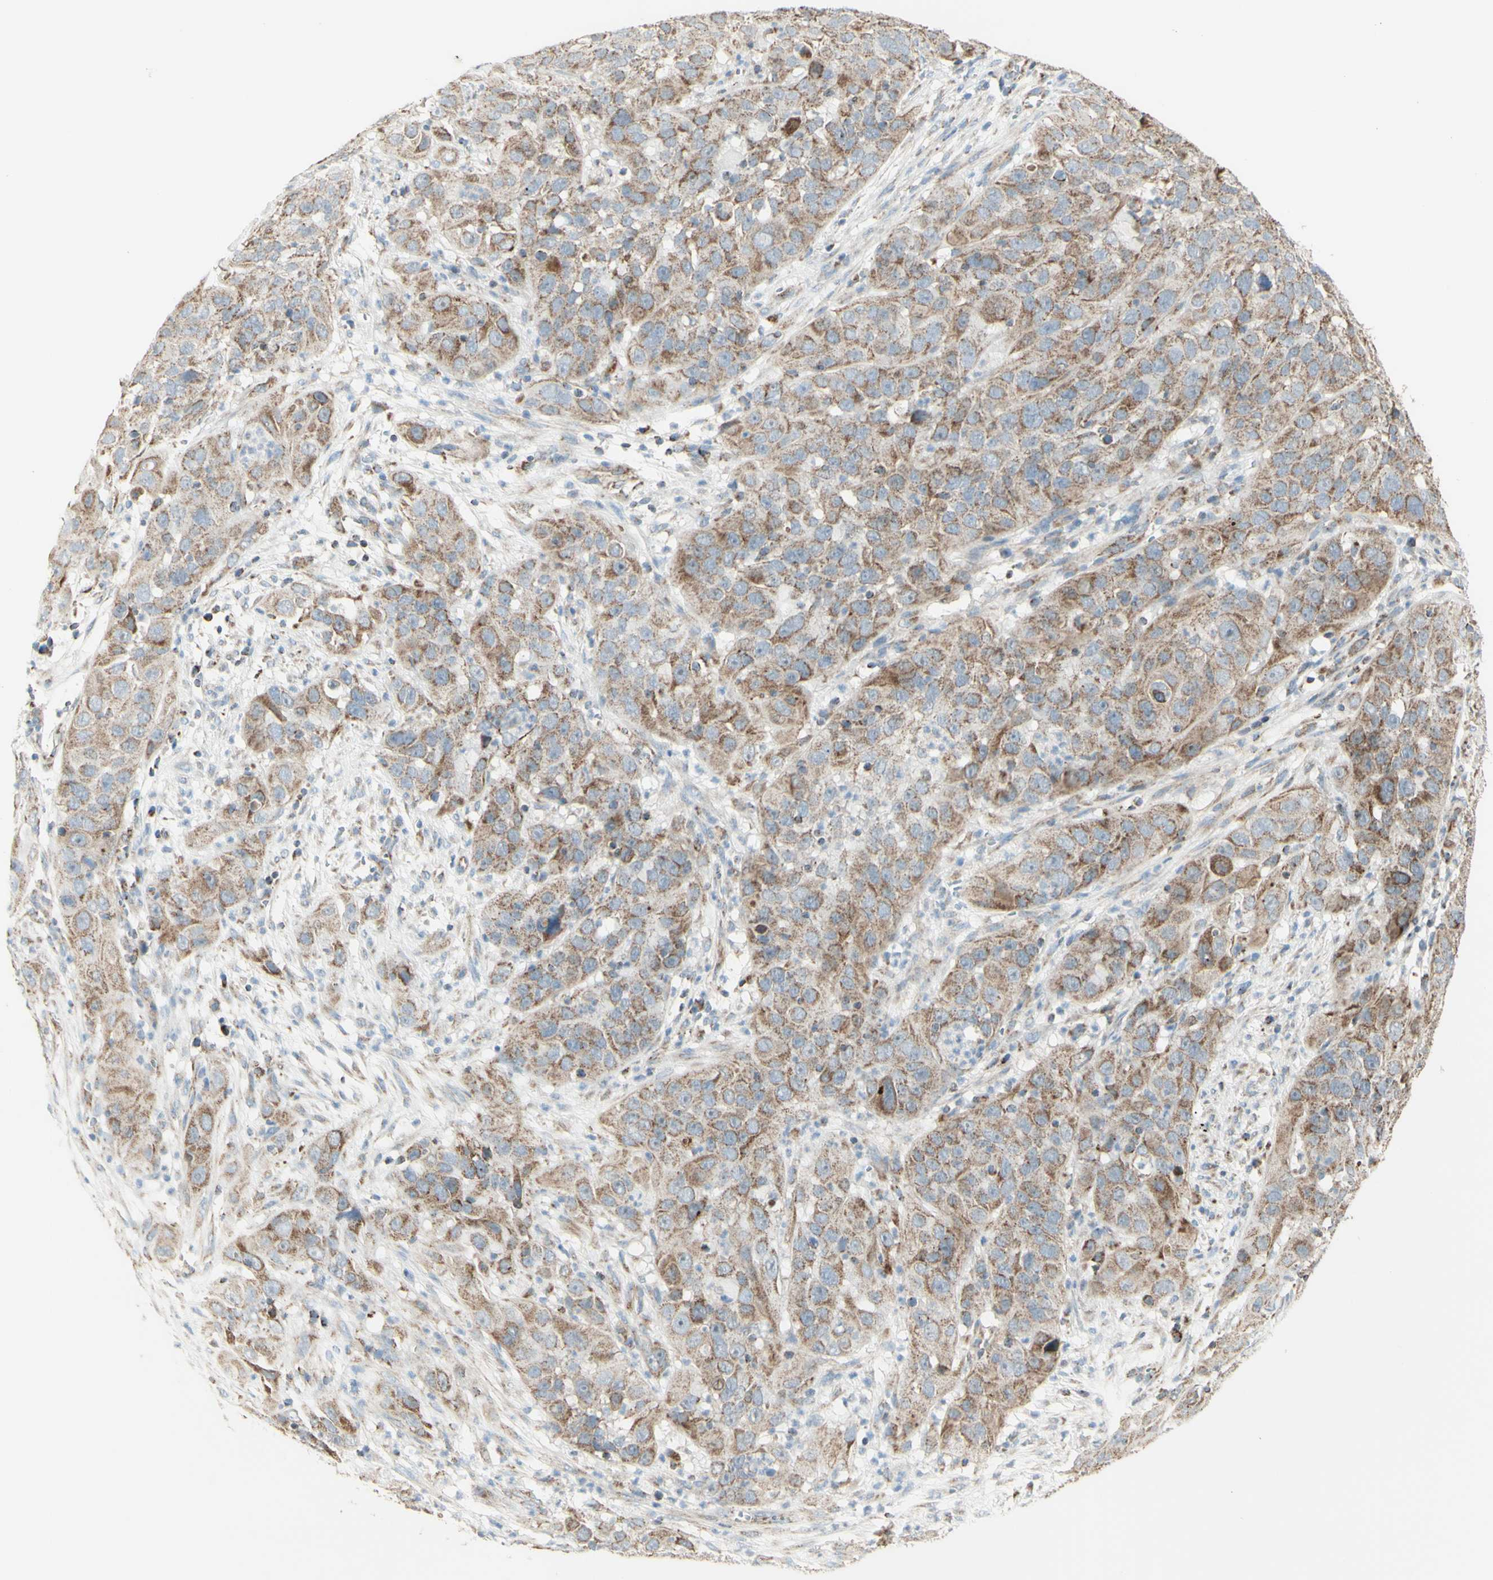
{"staining": {"intensity": "weak", "quantity": ">75%", "location": "cytoplasmic/membranous"}, "tissue": "cervical cancer", "cell_type": "Tumor cells", "image_type": "cancer", "snomed": [{"axis": "morphology", "description": "Squamous cell carcinoma, NOS"}, {"axis": "topography", "description": "Cervix"}], "caption": "Protein expression analysis of cervical cancer (squamous cell carcinoma) shows weak cytoplasmic/membranous staining in approximately >75% of tumor cells.", "gene": "LETM1", "patient": {"sex": "female", "age": 32}}